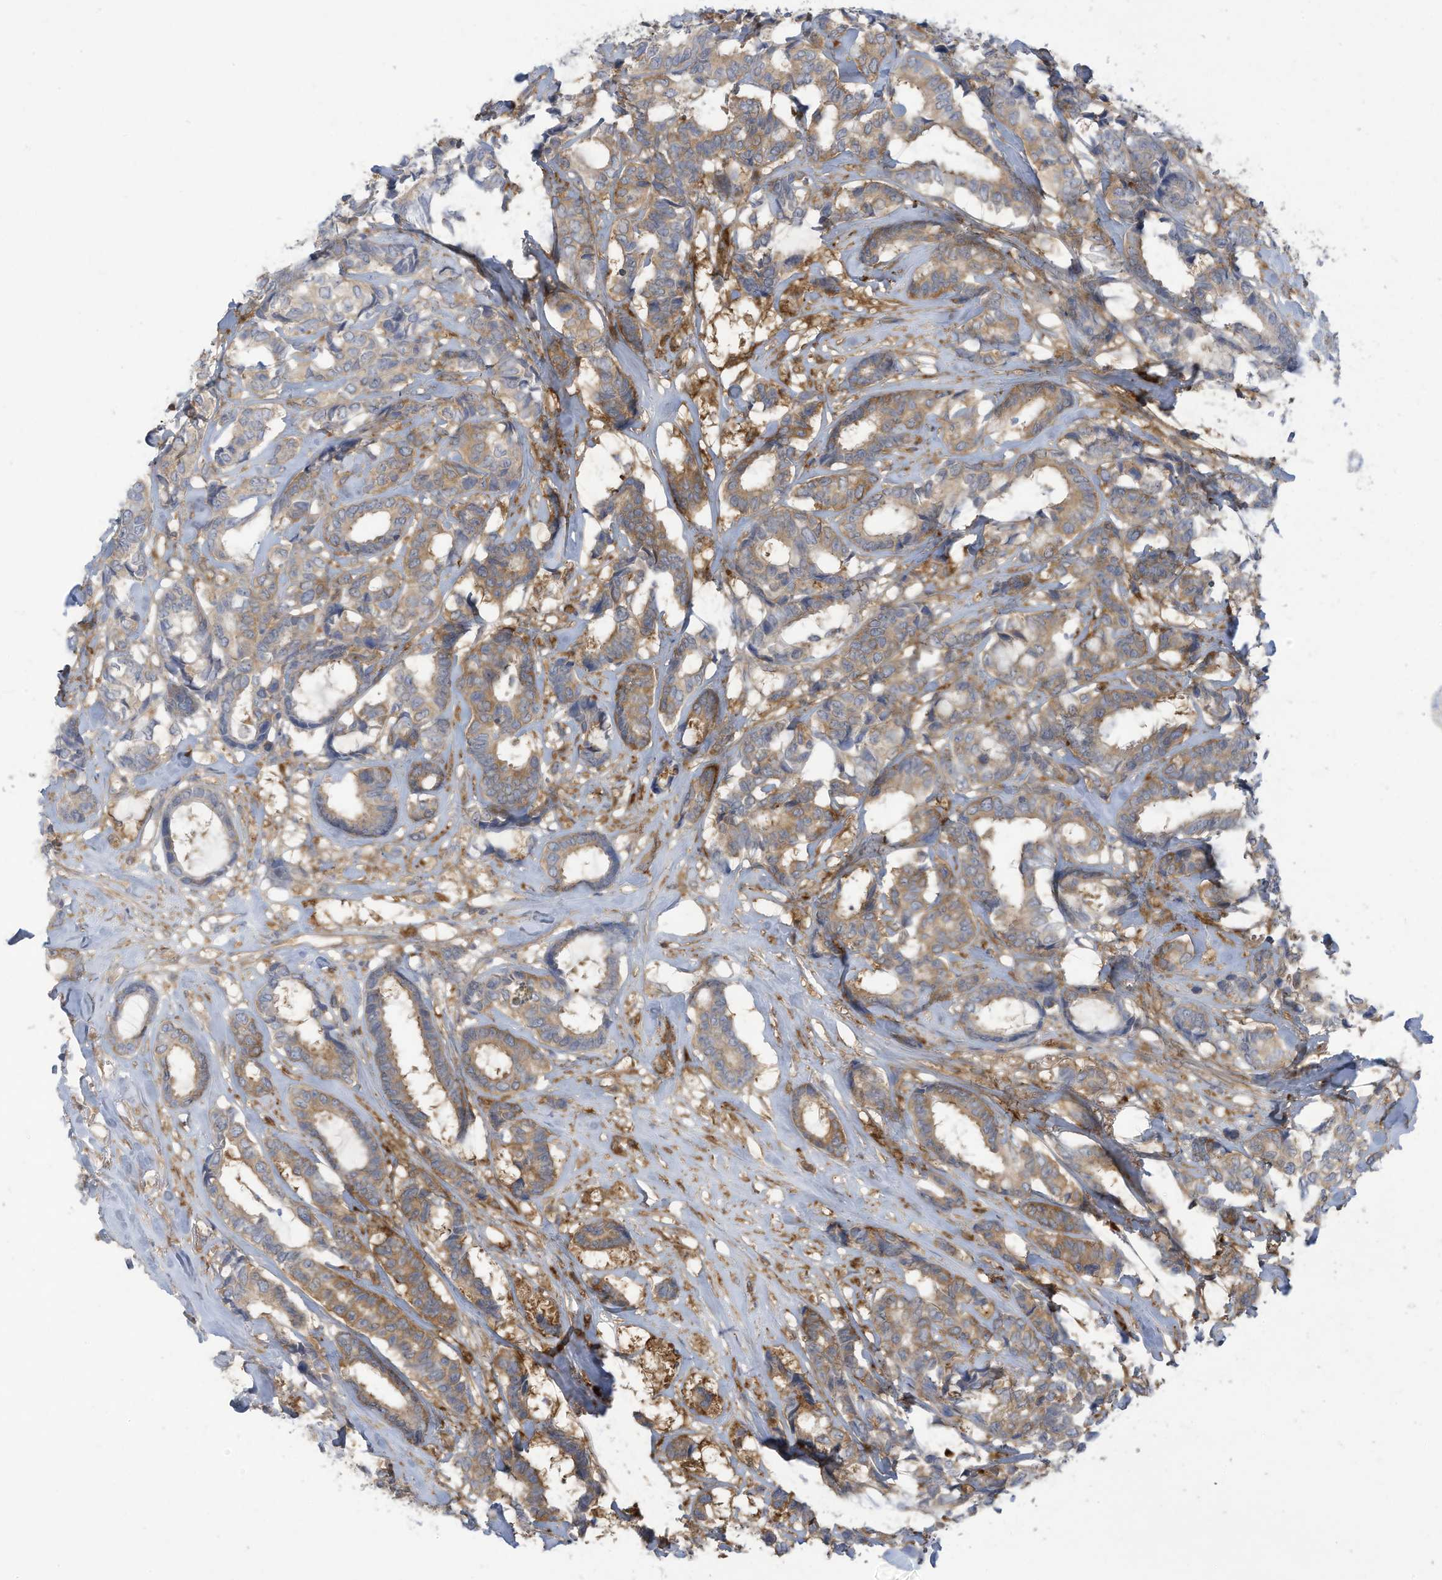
{"staining": {"intensity": "weak", "quantity": ">75%", "location": "cytoplasmic/membranous"}, "tissue": "breast cancer", "cell_type": "Tumor cells", "image_type": "cancer", "snomed": [{"axis": "morphology", "description": "Duct carcinoma"}, {"axis": "topography", "description": "Breast"}], "caption": "IHC of human invasive ductal carcinoma (breast) exhibits low levels of weak cytoplasmic/membranous positivity in approximately >75% of tumor cells.", "gene": "ADI1", "patient": {"sex": "female", "age": 87}}